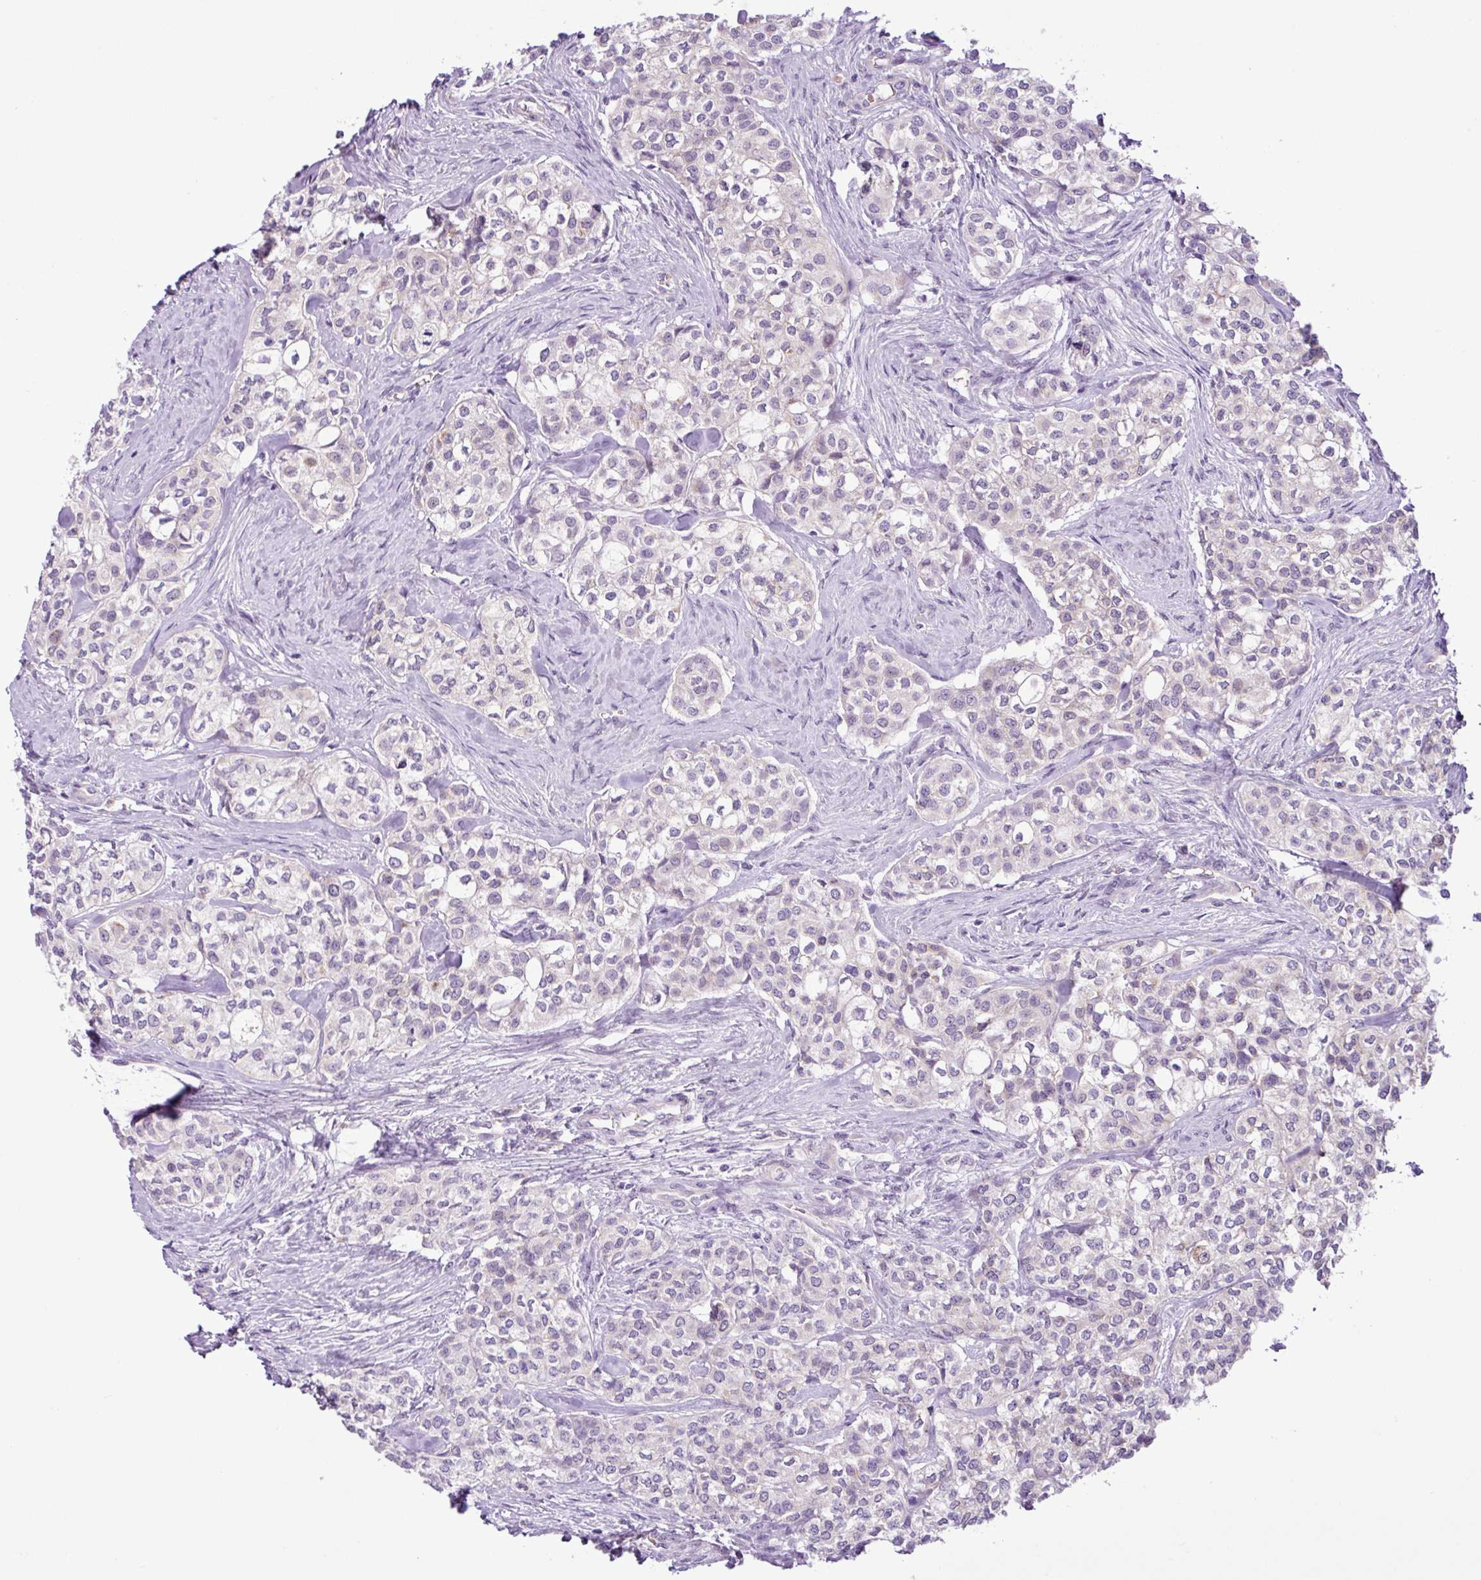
{"staining": {"intensity": "negative", "quantity": "none", "location": "none"}, "tissue": "head and neck cancer", "cell_type": "Tumor cells", "image_type": "cancer", "snomed": [{"axis": "morphology", "description": "Adenocarcinoma, NOS"}, {"axis": "topography", "description": "Head-Neck"}], "caption": "This is an immunohistochemistry micrograph of adenocarcinoma (head and neck). There is no positivity in tumor cells.", "gene": "TONSL", "patient": {"sex": "male", "age": 81}}